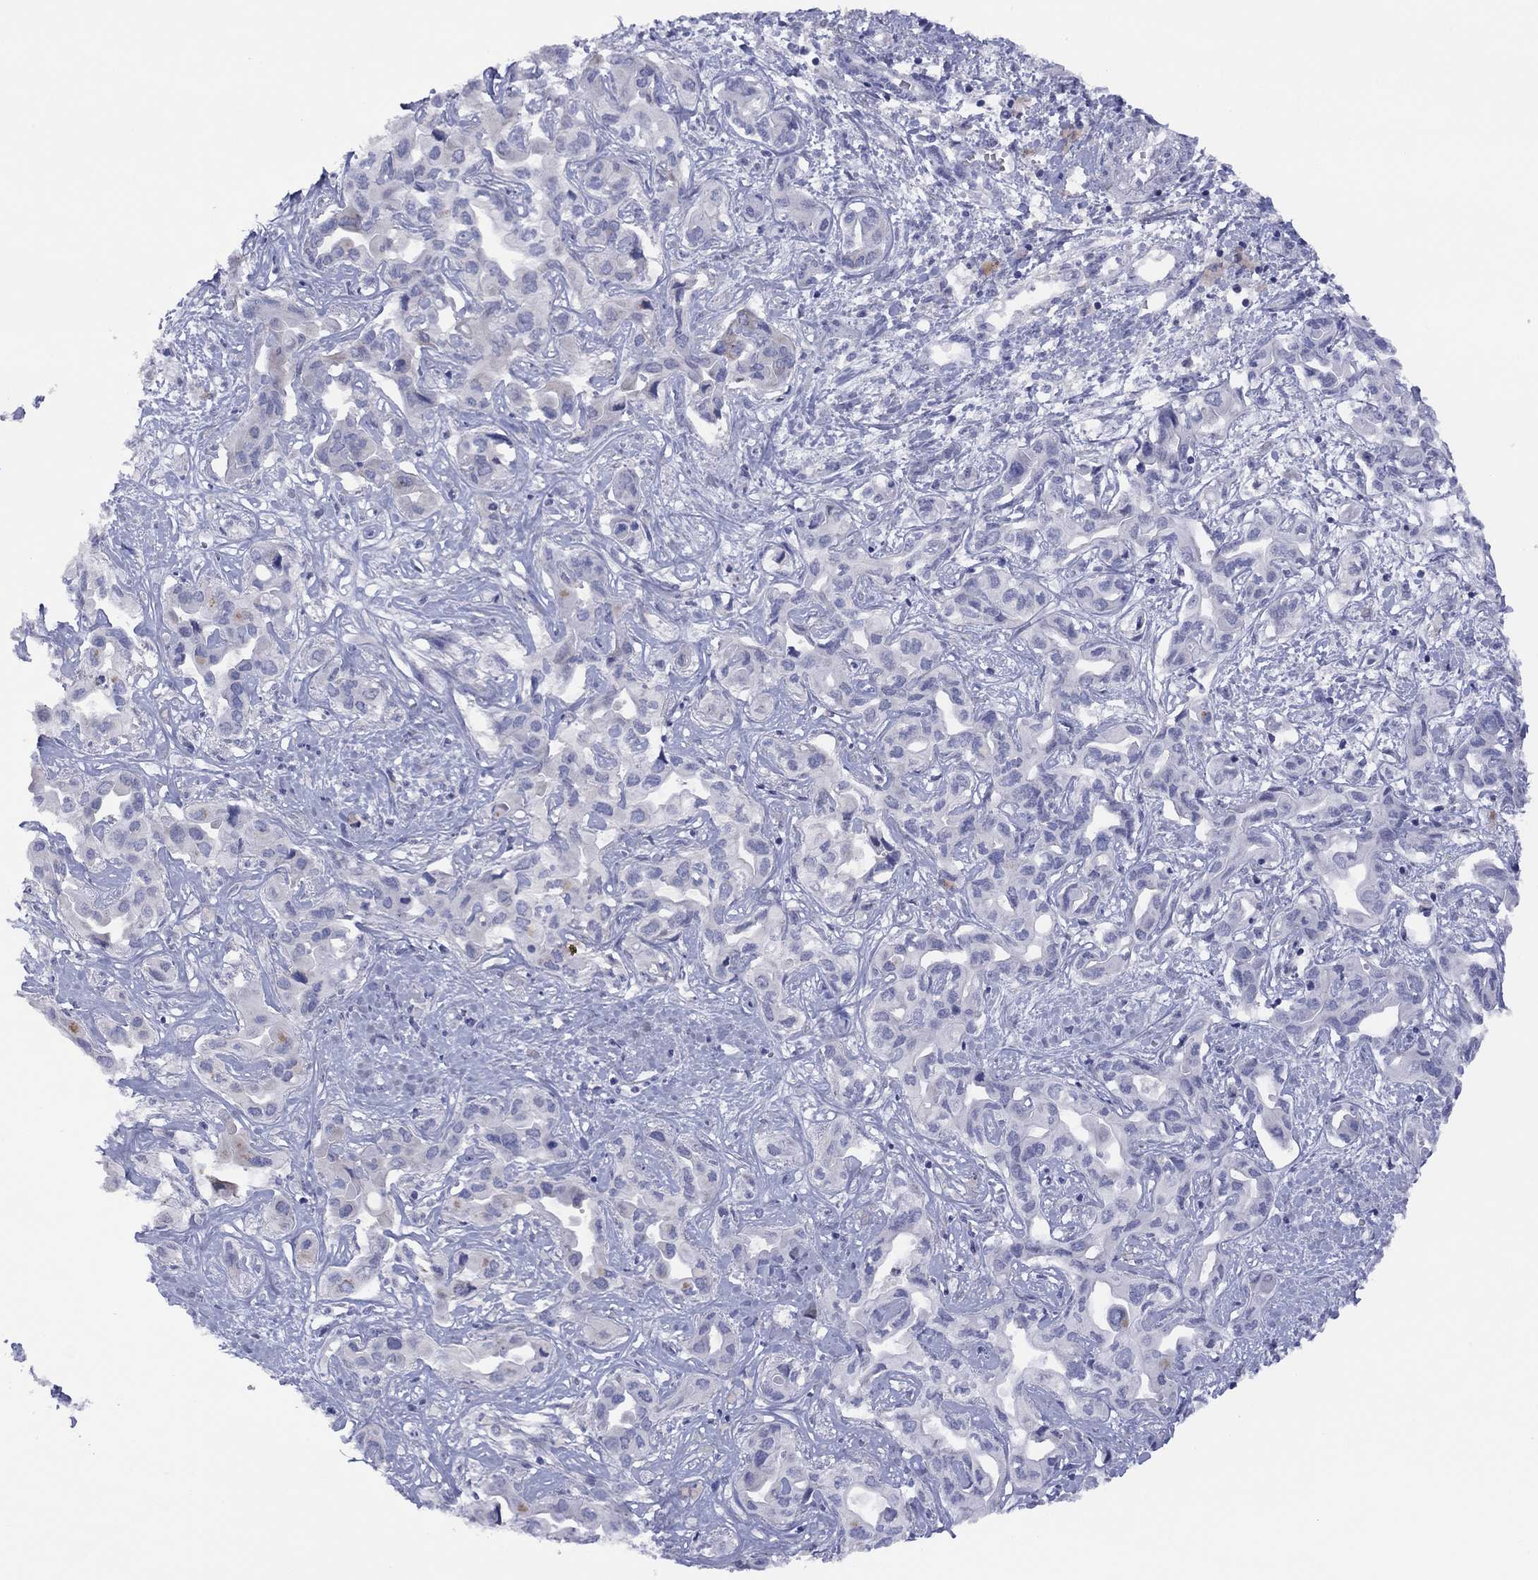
{"staining": {"intensity": "negative", "quantity": "none", "location": "none"}, "tissue": "liver cancer", "cell_type": "Tumor cells", "image_type": "cancer", "snomed": [{"axis": "morphology", "description": "Cholangiocarcinoma"}, {"axis": "topography", "description": "Liver"}], "caption": "Protein analysis of cholangiocarcinoma (liver) exhibits no significant expression in tumor cells.", "gene": "CYP2B6", "patient": {"sex": "female", "age": 64}}